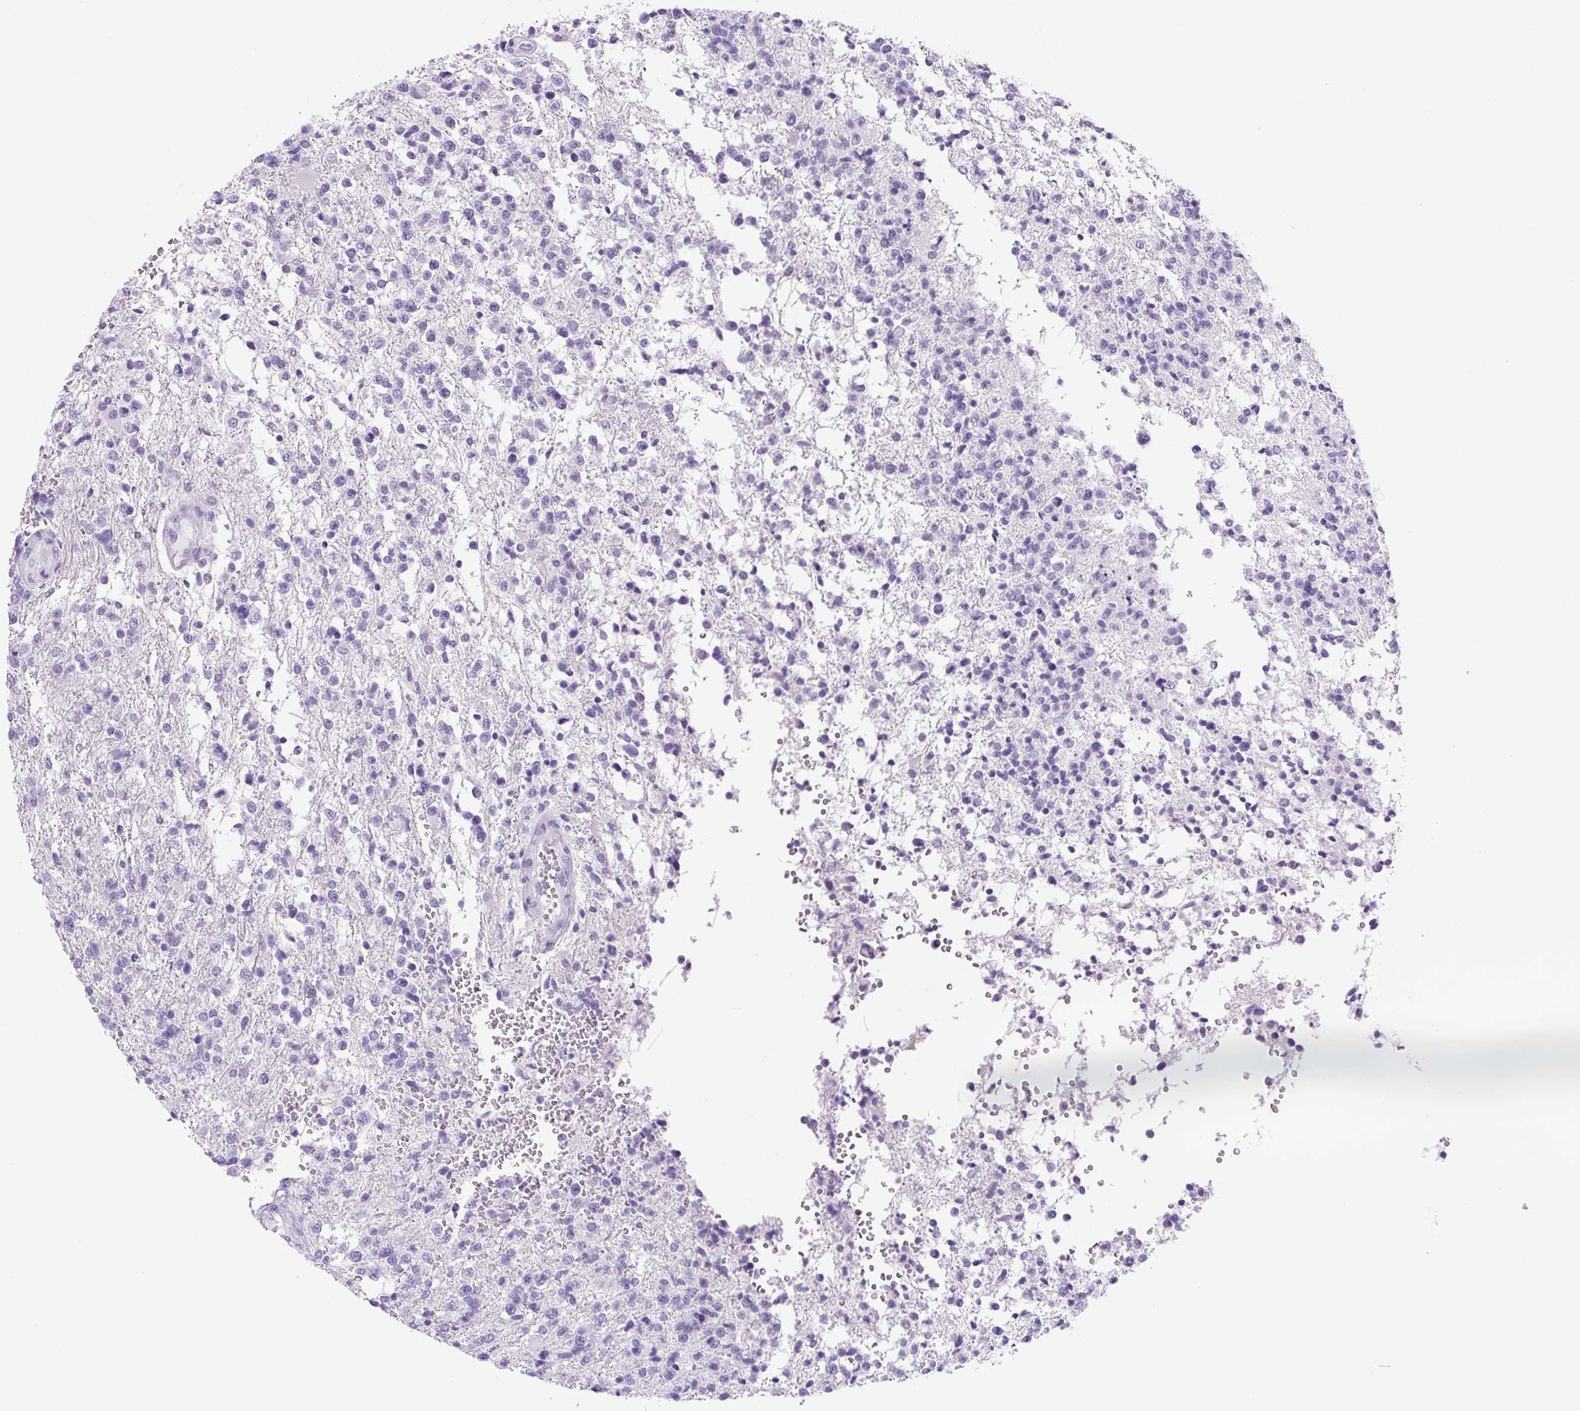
{"staining": {"intensity": "negative", "quantity": "none", "location": "none"}, "tissue": "glioma", "cell_type": "Tumor cells", "image_type": "cancer", "snomed": [{"axis": "morphology", "description": "Glioma, malignant, High grade"}, {"axis": "topography", "description": "Brain"}], "caption": "Human glioma stained for a protein using immunohistochemistry (IHC) shows no staining in tumor cells.", "gene": "PRRT1", "patient": {"sex": "male", "age": 56}}